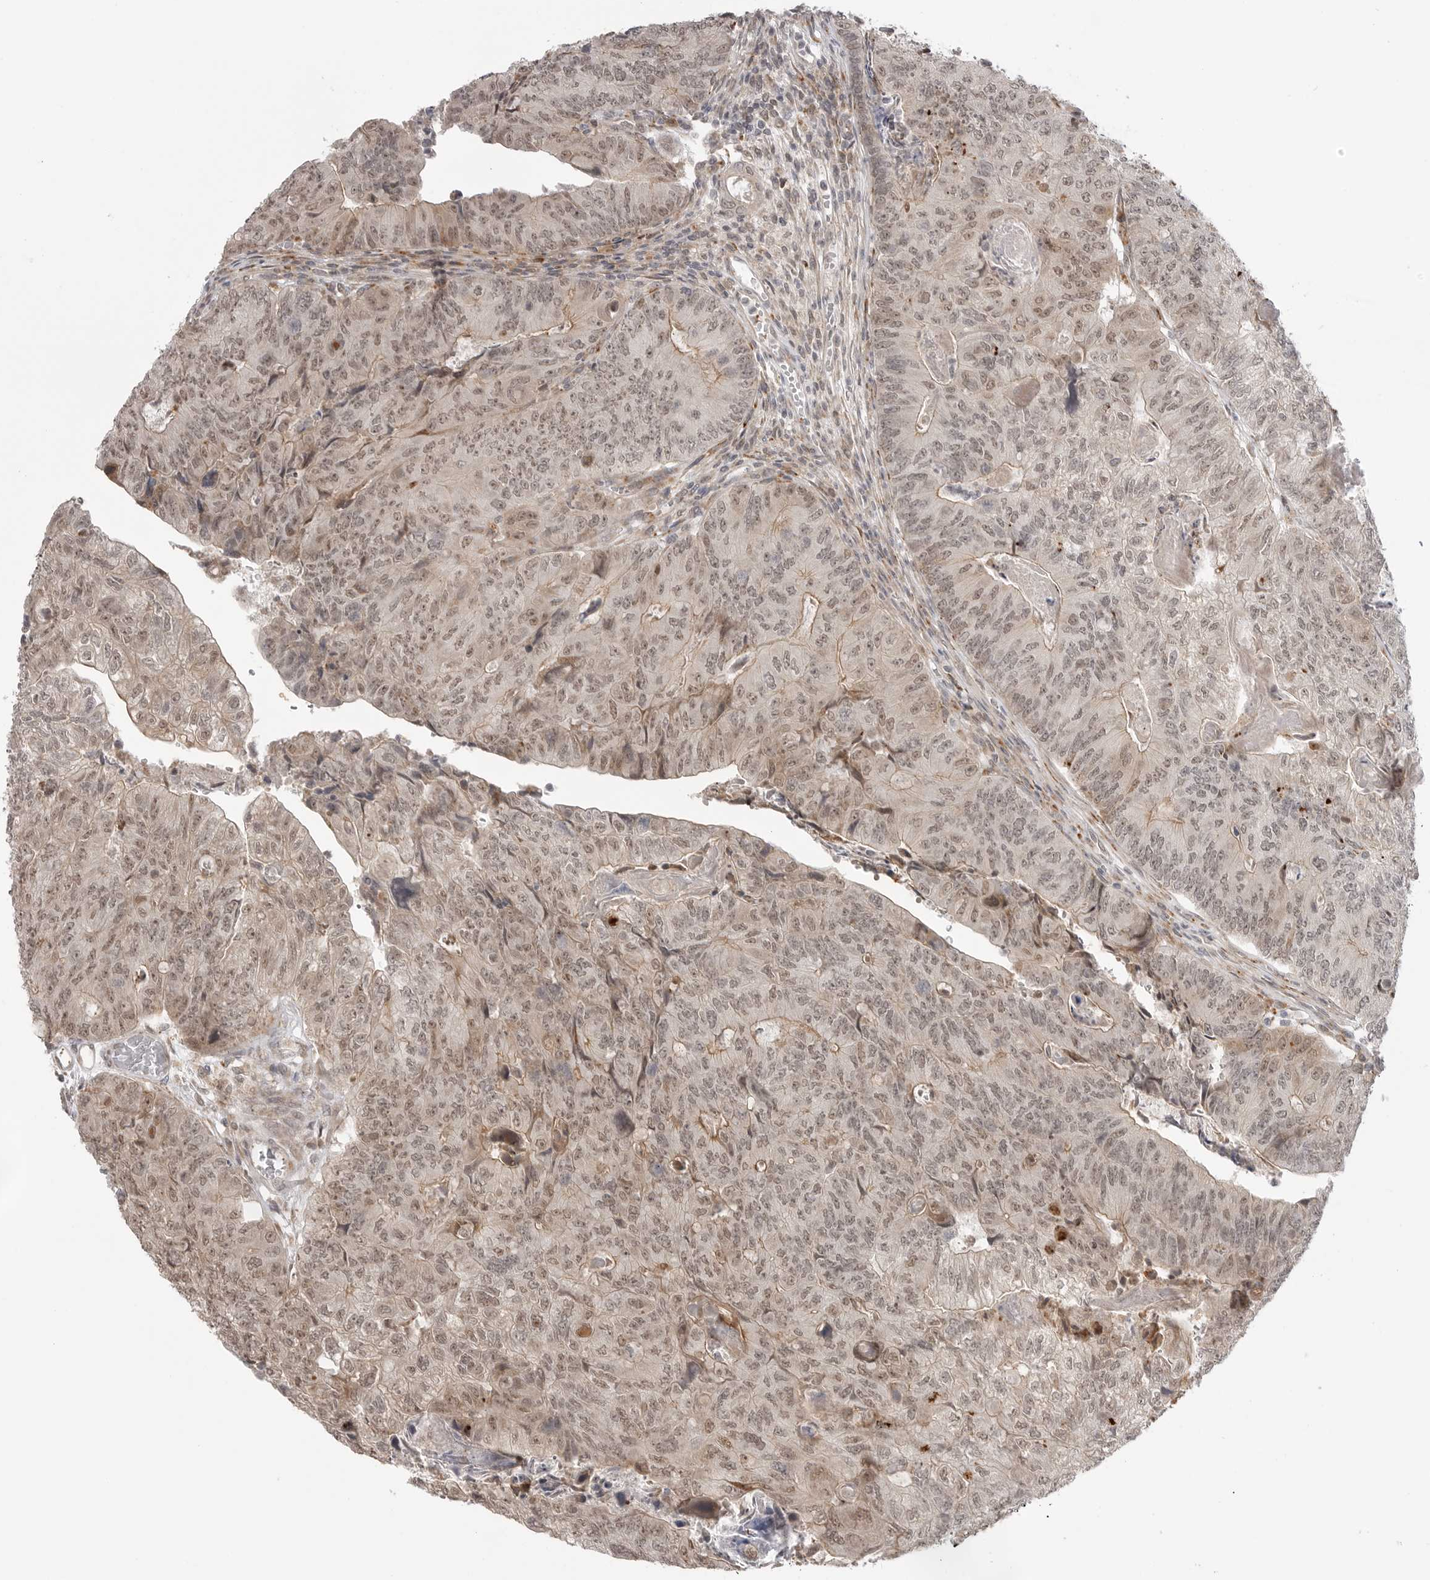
{"staining": {"intensity": "weak", "quantity": ">75%", "location": "nuclear"}, "tissue": "colorectal cancer", "cell_type": "Tumor cells", "image_type": "cancer", "snomed": [{"axis": "morphology", "description": "Adenocarcinoma, NOS"}, {"axis": "topography", "description": "Colon"}], "caption": "Protein expression analysis of human colorectal cancer reveals weak nuclear positivity in about >75% of tumor cells. Using DAB (3,3'-diaminobenzidine) (brown) and hematoxylin (blue) stains, captured at high magnification using brightfield microscopy.", "gene": "KALRN", "patient": {"sex": "female", "age": 67}}